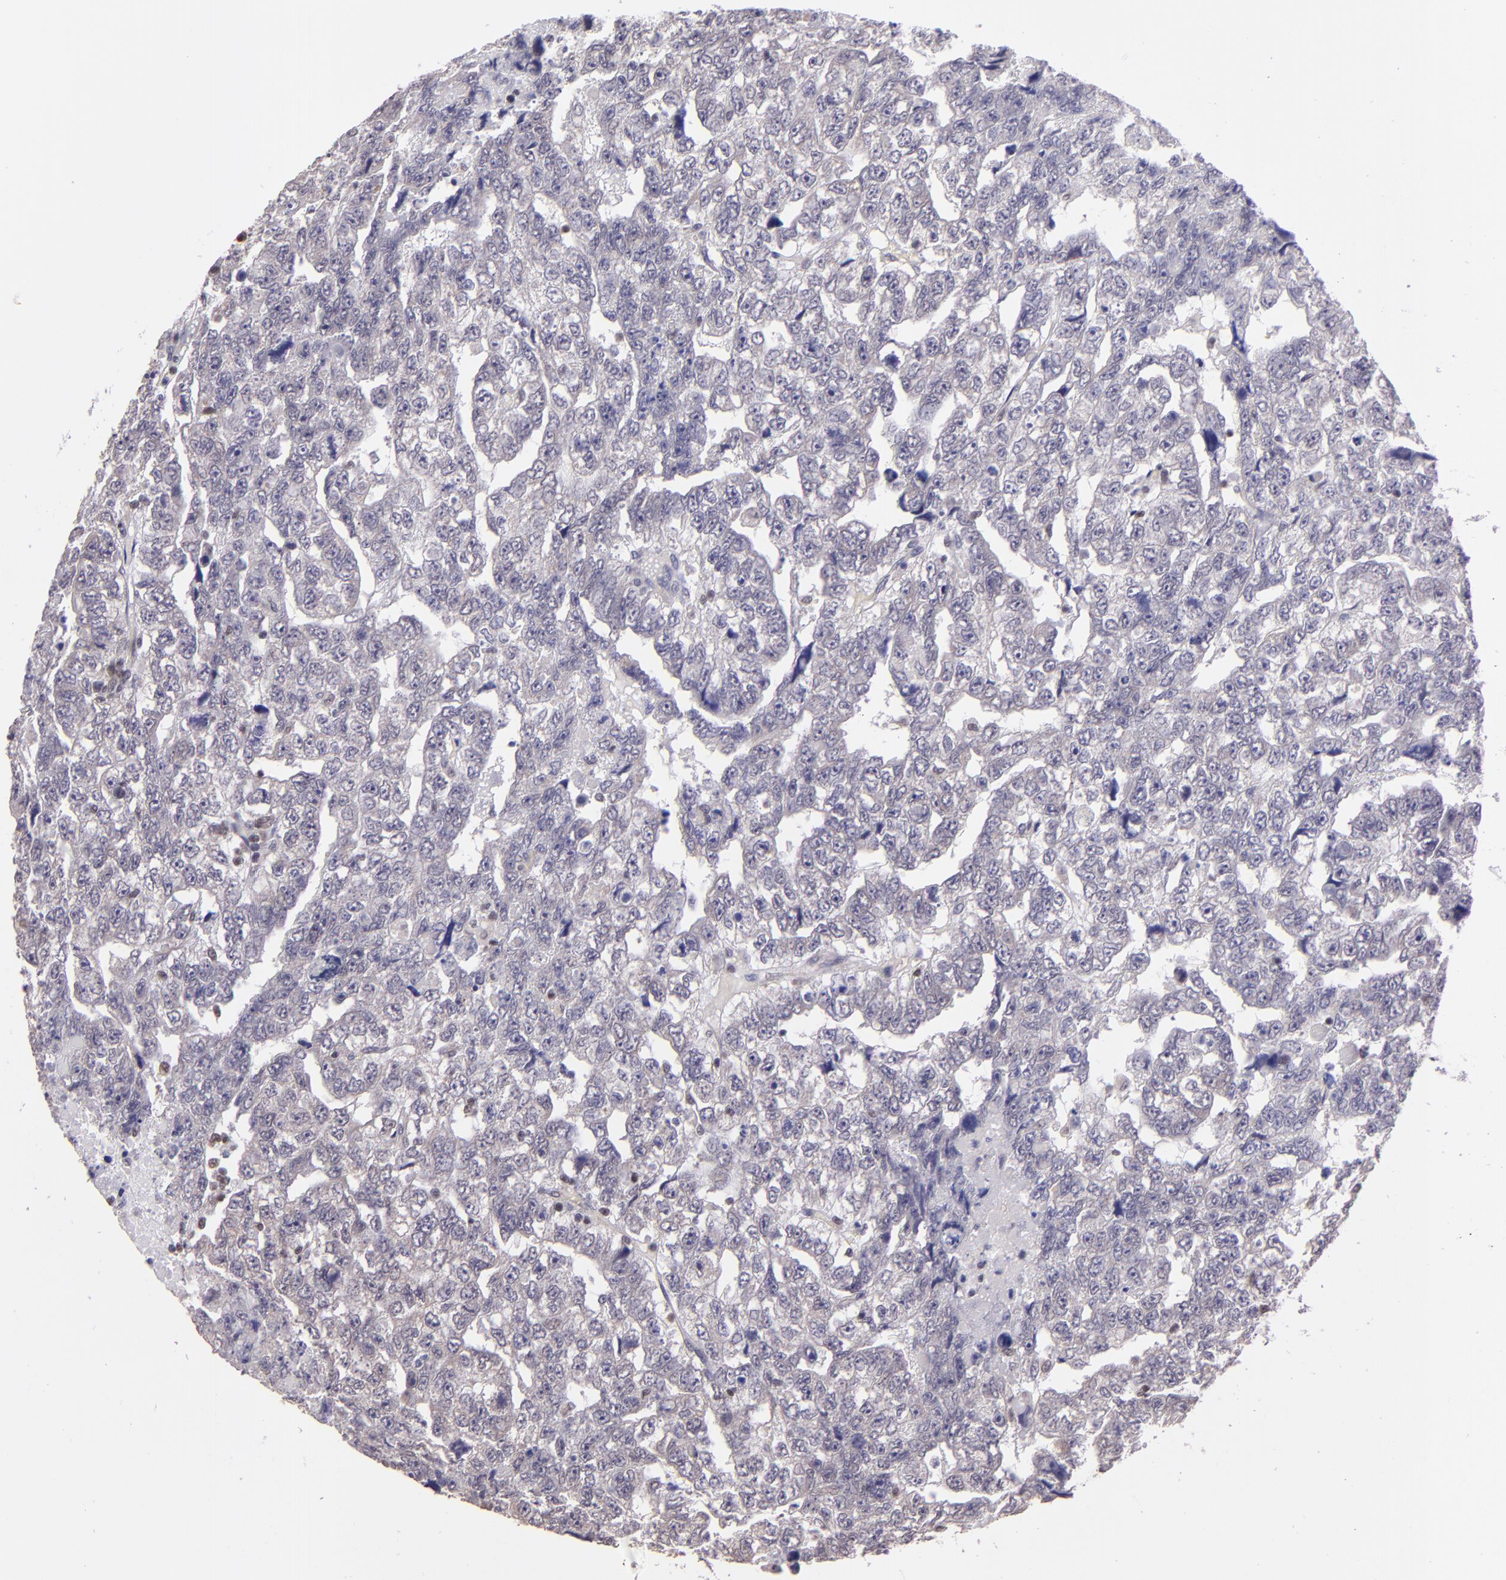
{"staining": {"intensity": "weak", "quantity": "25%-75%", "location": "cytoplasmic/membranous"}, "tissue": "testis cancer", "cell_type": "Tumor cells", "image_type": "cancer", "snomed": [{"axis": "morphology", "description": "Carcinoma, Embryonal, NOS"}, {"axis": "topography", "description": "Testis"}], "caption": "Protein analysis of testis cancer (embryonal carcinoma) tissue shows weak cytoplasmic/membranous staining in about 25%-75% of tumor cells.", "gene": "ELF1", "patient": {"sex": "male", "age": 36}}